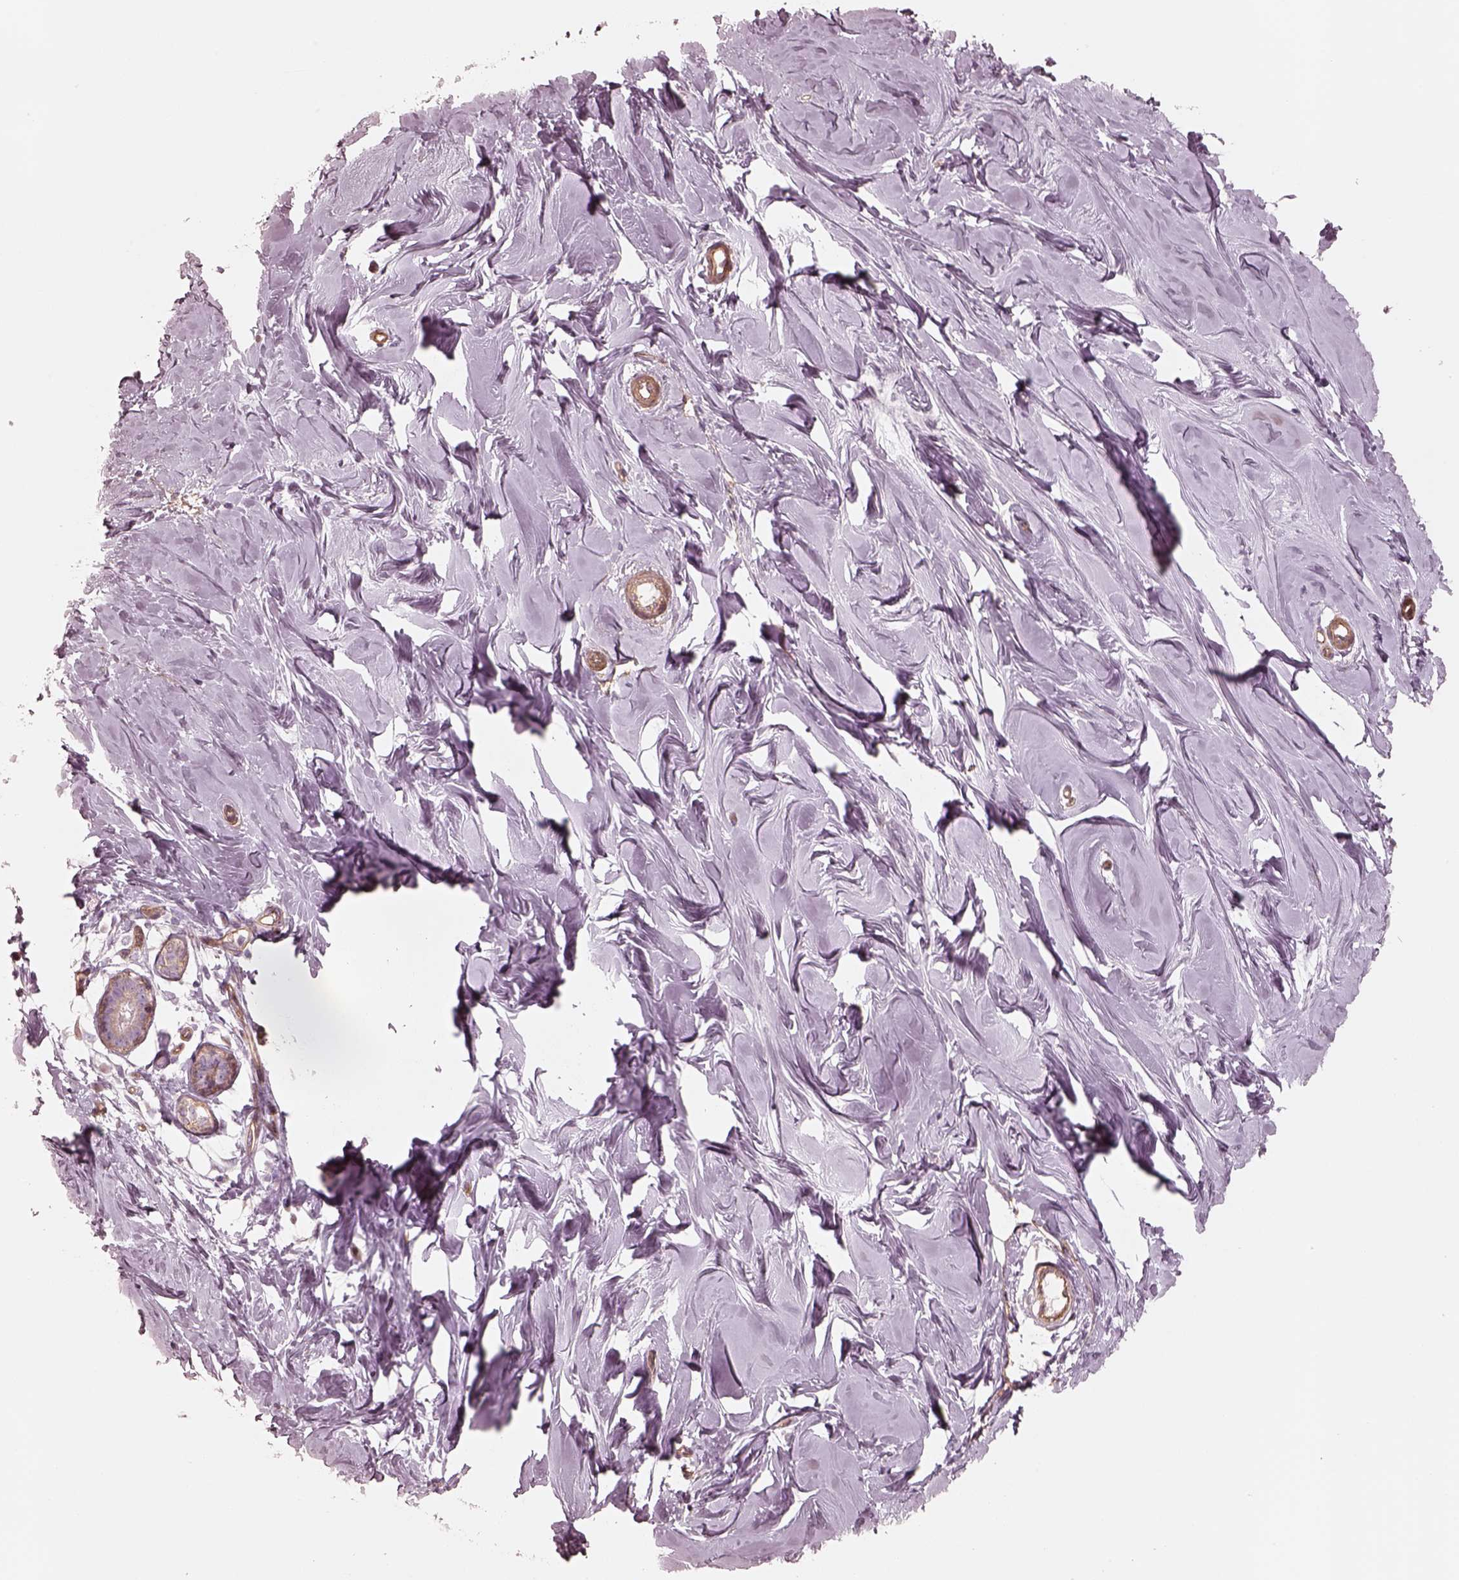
{"staining": {"intensity": "weak", "quantity": ">75%", "location": "cytoplasmic/membranous"}, "tissue": "breast", "cell_type": "Adipocytes", "image_type": "normal", "snomed": [{"axis": "morphology", "description": "Normal tissue, NOS"}, {"axis": "topography", "description": "Breast"}], "caption": "Protein staining of benign breast reveals weak cytoplasmic/membranous positivity in about >75% of adipocytes. (DAB (3,3'-diaminobenzidine) IHC with brightfield microscopy, high magnification).", "gene": "CRYM", "patient": {"sex": "female", "age": 27}}